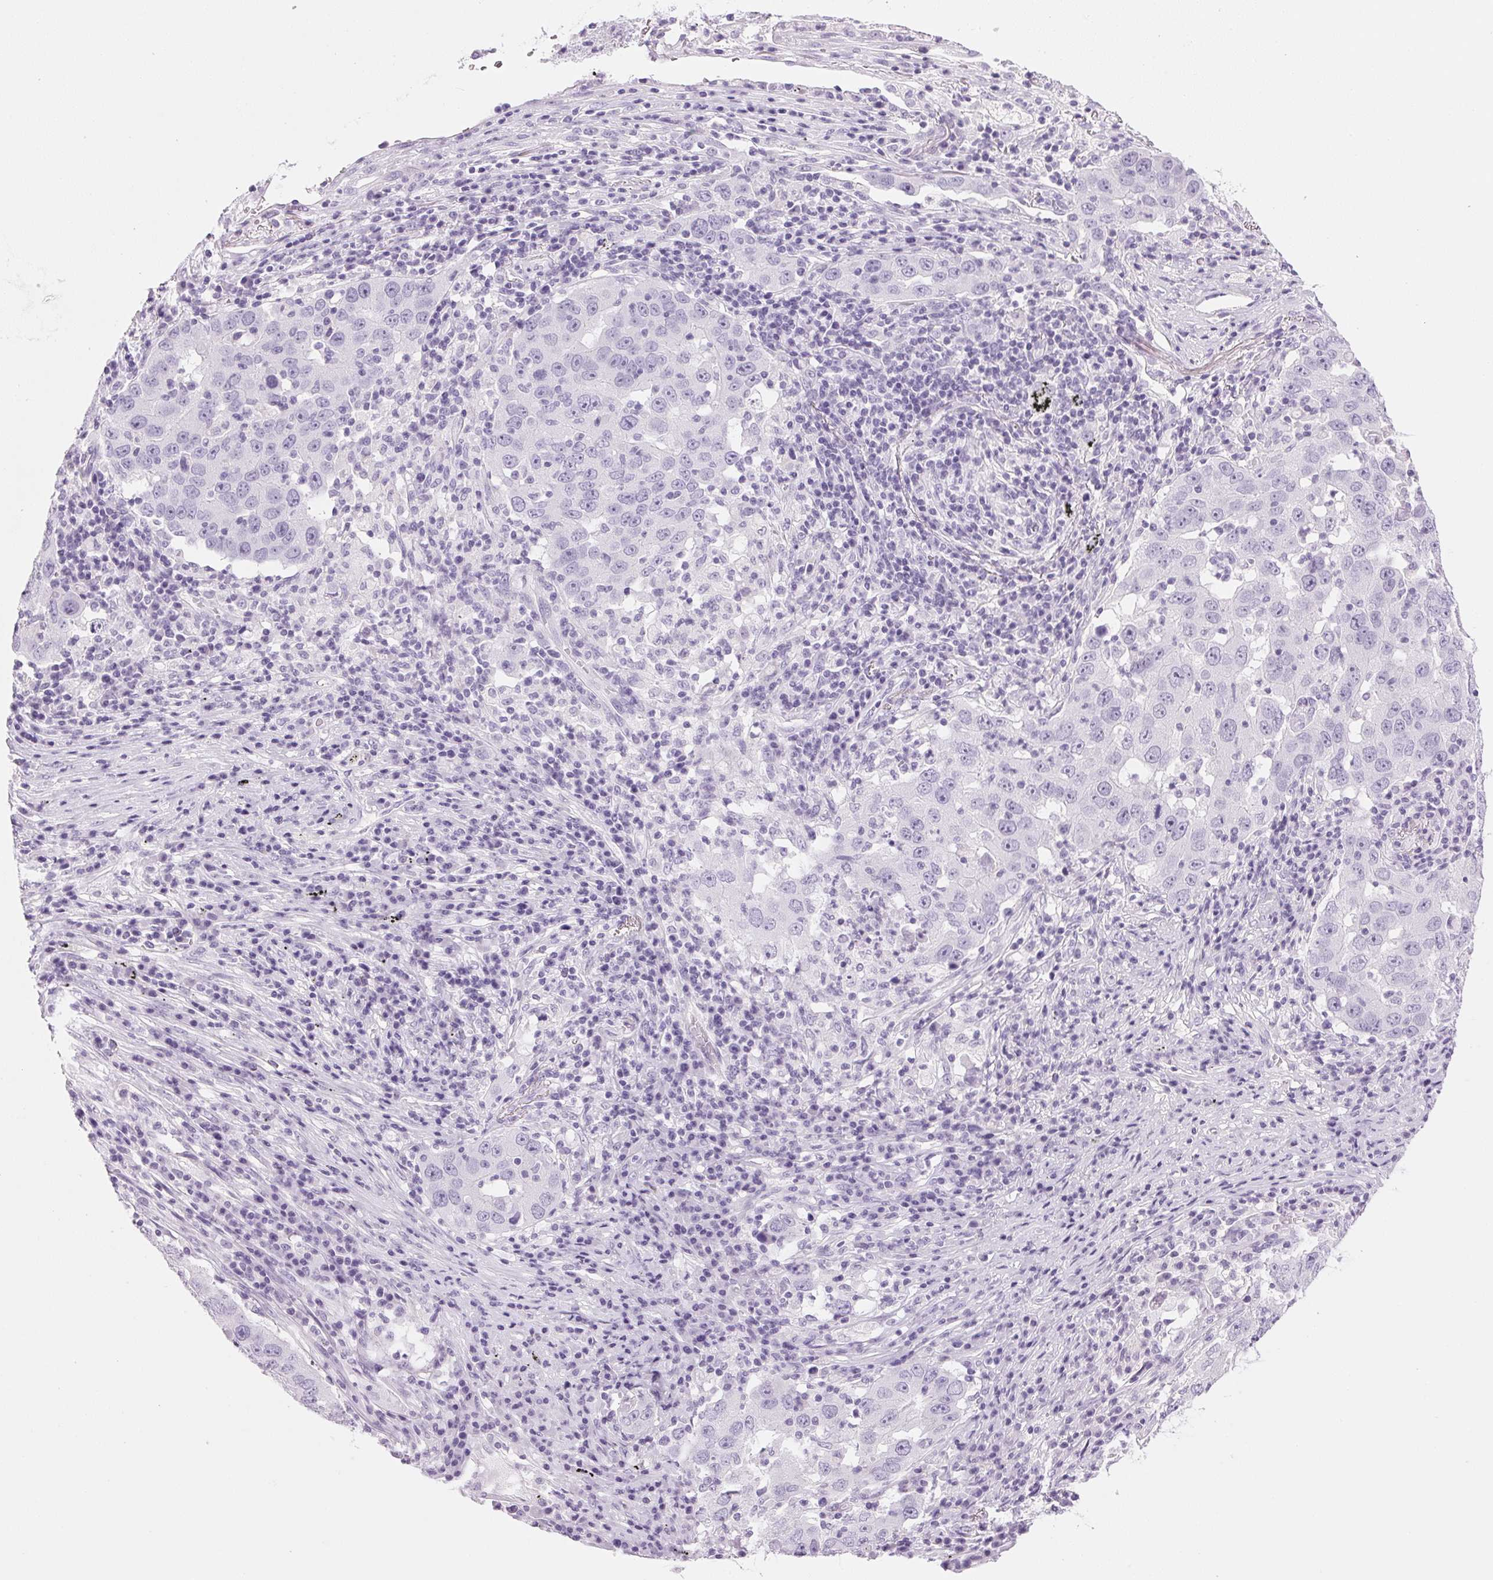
{"staining": {"intensity": "negative", "quantity": "none", "location": "none"}, "tissue": "lung cancer", "cell_type": "Tumor cells", "image_type": "cancer", "snomed": [{"axis": "morphology", "description": "Adenocarcinoma, NOS"}, {"axis": "topography", "description": "Lung"}], "caption": "This is a photomicrograph of immunohistochemistry staining of adenocarcinoma (lung), which shows no staining in tumor cells.", "gene": "IGFBP1", "patient": {"sex": "male", "age": 73}}